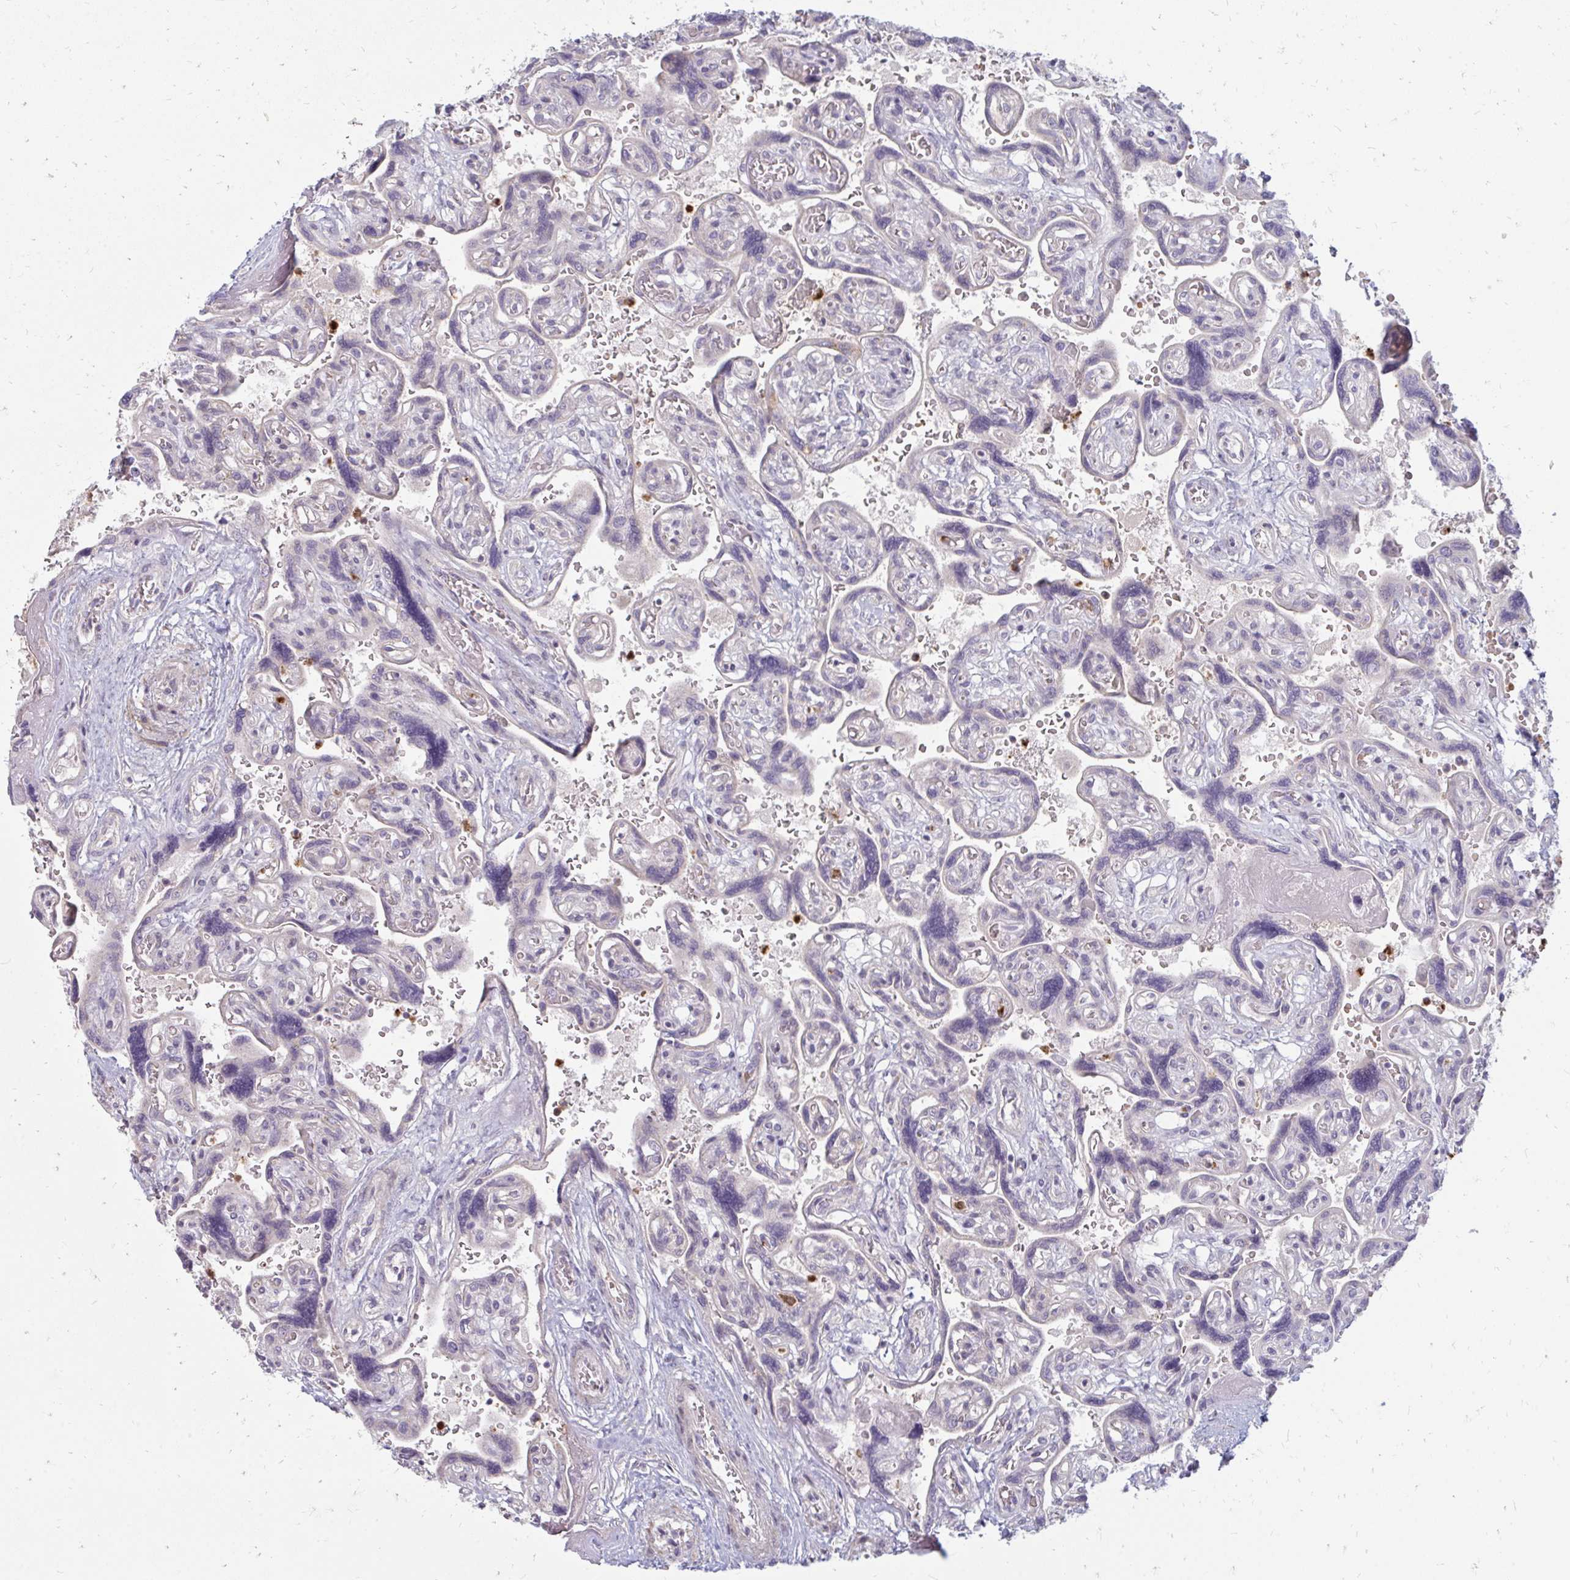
{"staining": {"intensity": "negative", "quantity": "none", "location": "none"}, "tissue": "placenta", "cell_type": "Decidual cells", "image_type": "normal", "snomed": [{"axis": "morphology", "description": "Normal tissue, NOS"}, {"axis": "topography", "description": "Placenta"}], "caption": "An immunohistochemistry (IHC) image of normal placenta is shown. There is no staining in decidual cells of placenta. (DAB (3,3'-diaminobenzidine) immunohistochemistry (IHC) with hematoxylin counter stain).", "gene": "RAB33A", "patient": {"sex": "female", "age": 32}}